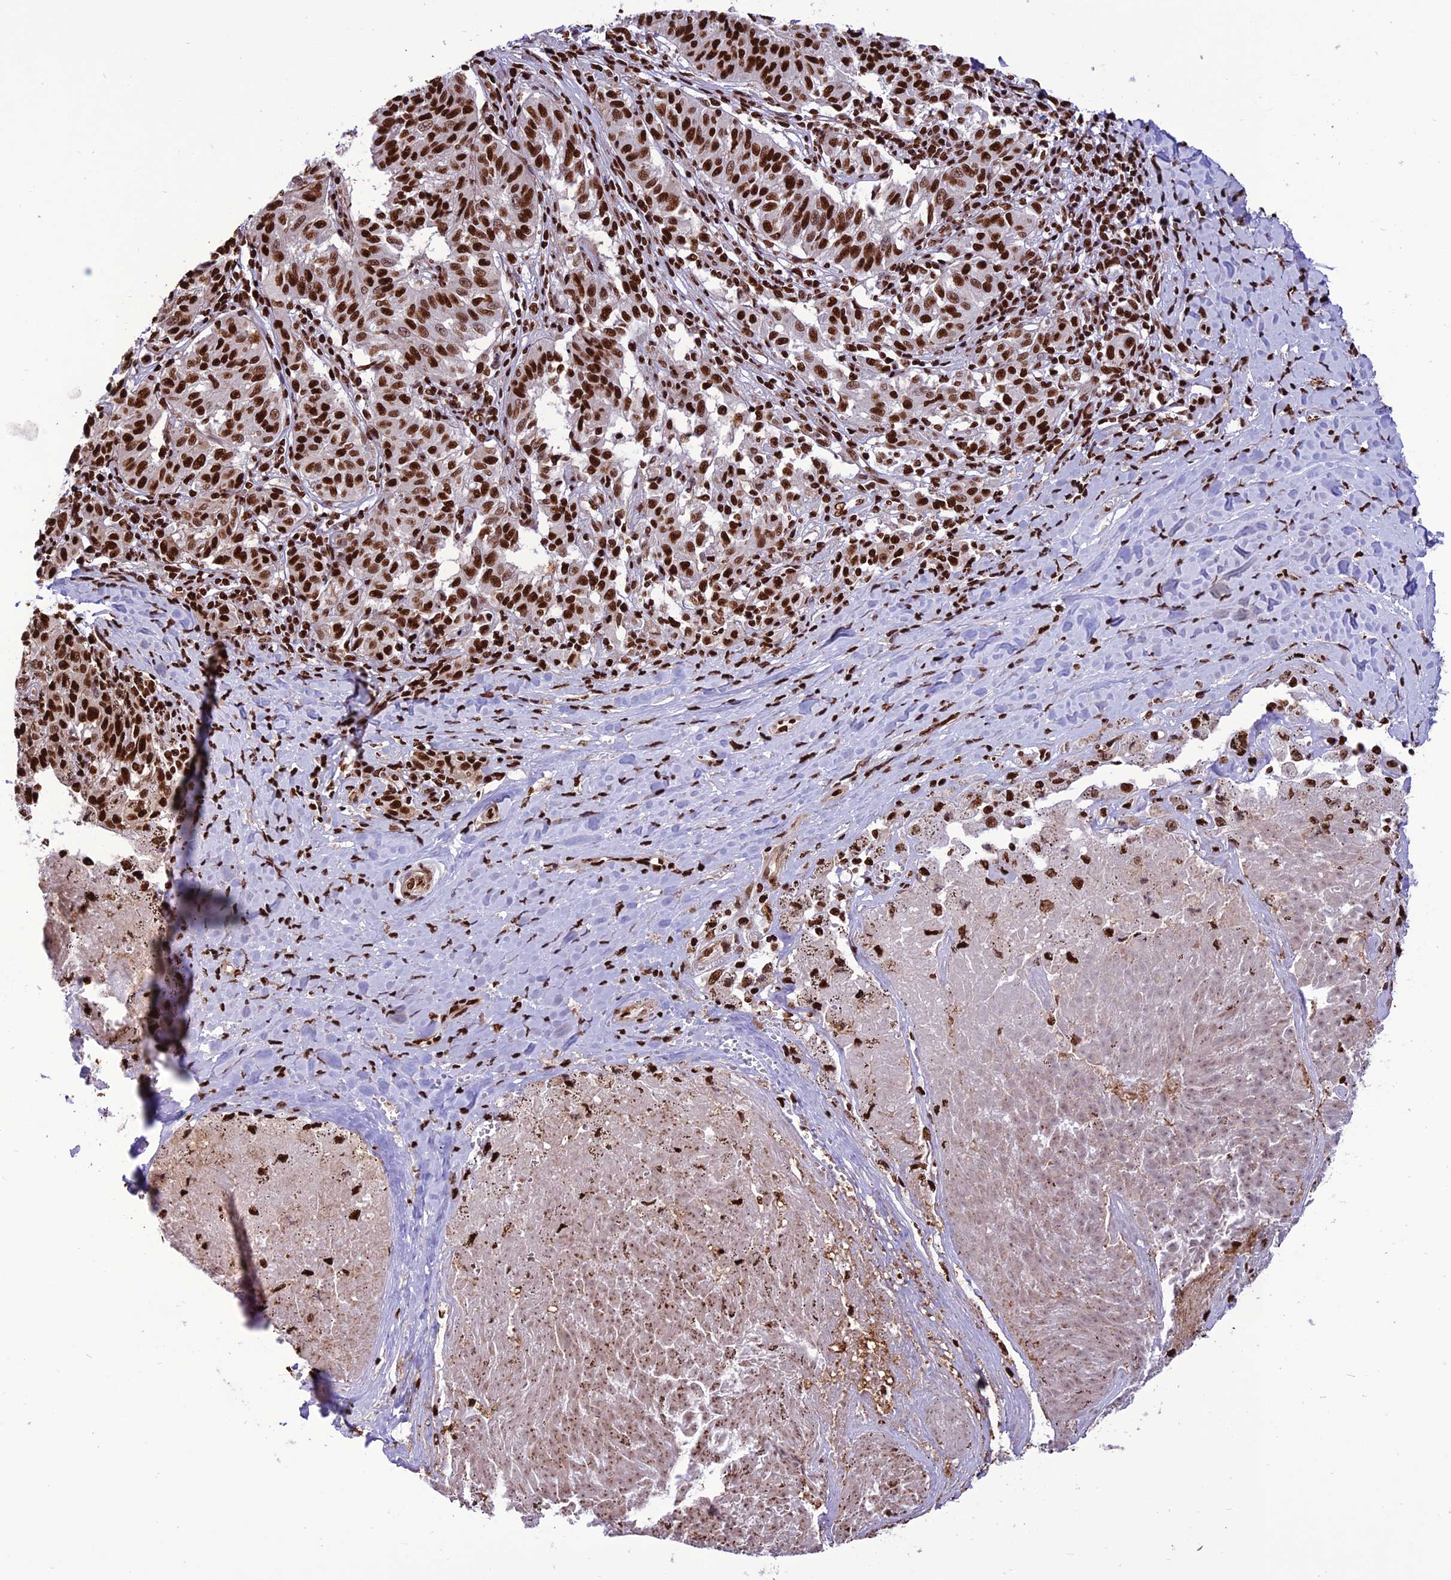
{"staining": {"intensity": "strong", "quantity": ">75%", "location": "nuclear"}, "tissue": "melanoma", "cell_type": "Tumor cells", "image_type": "cancer", "snomed": [{"axis": "morphology", "description": "Malignant melanoma, NOS"}, {"axis": "topography", "description": "Skin"}], "caption": "Human malignant melanoma stained for a protein (brown) shows strong nuclear positive expression in approximately >75% of tumor cells.", "gene": "INO80E", "patient": {"sex": "female", "age": 72}}